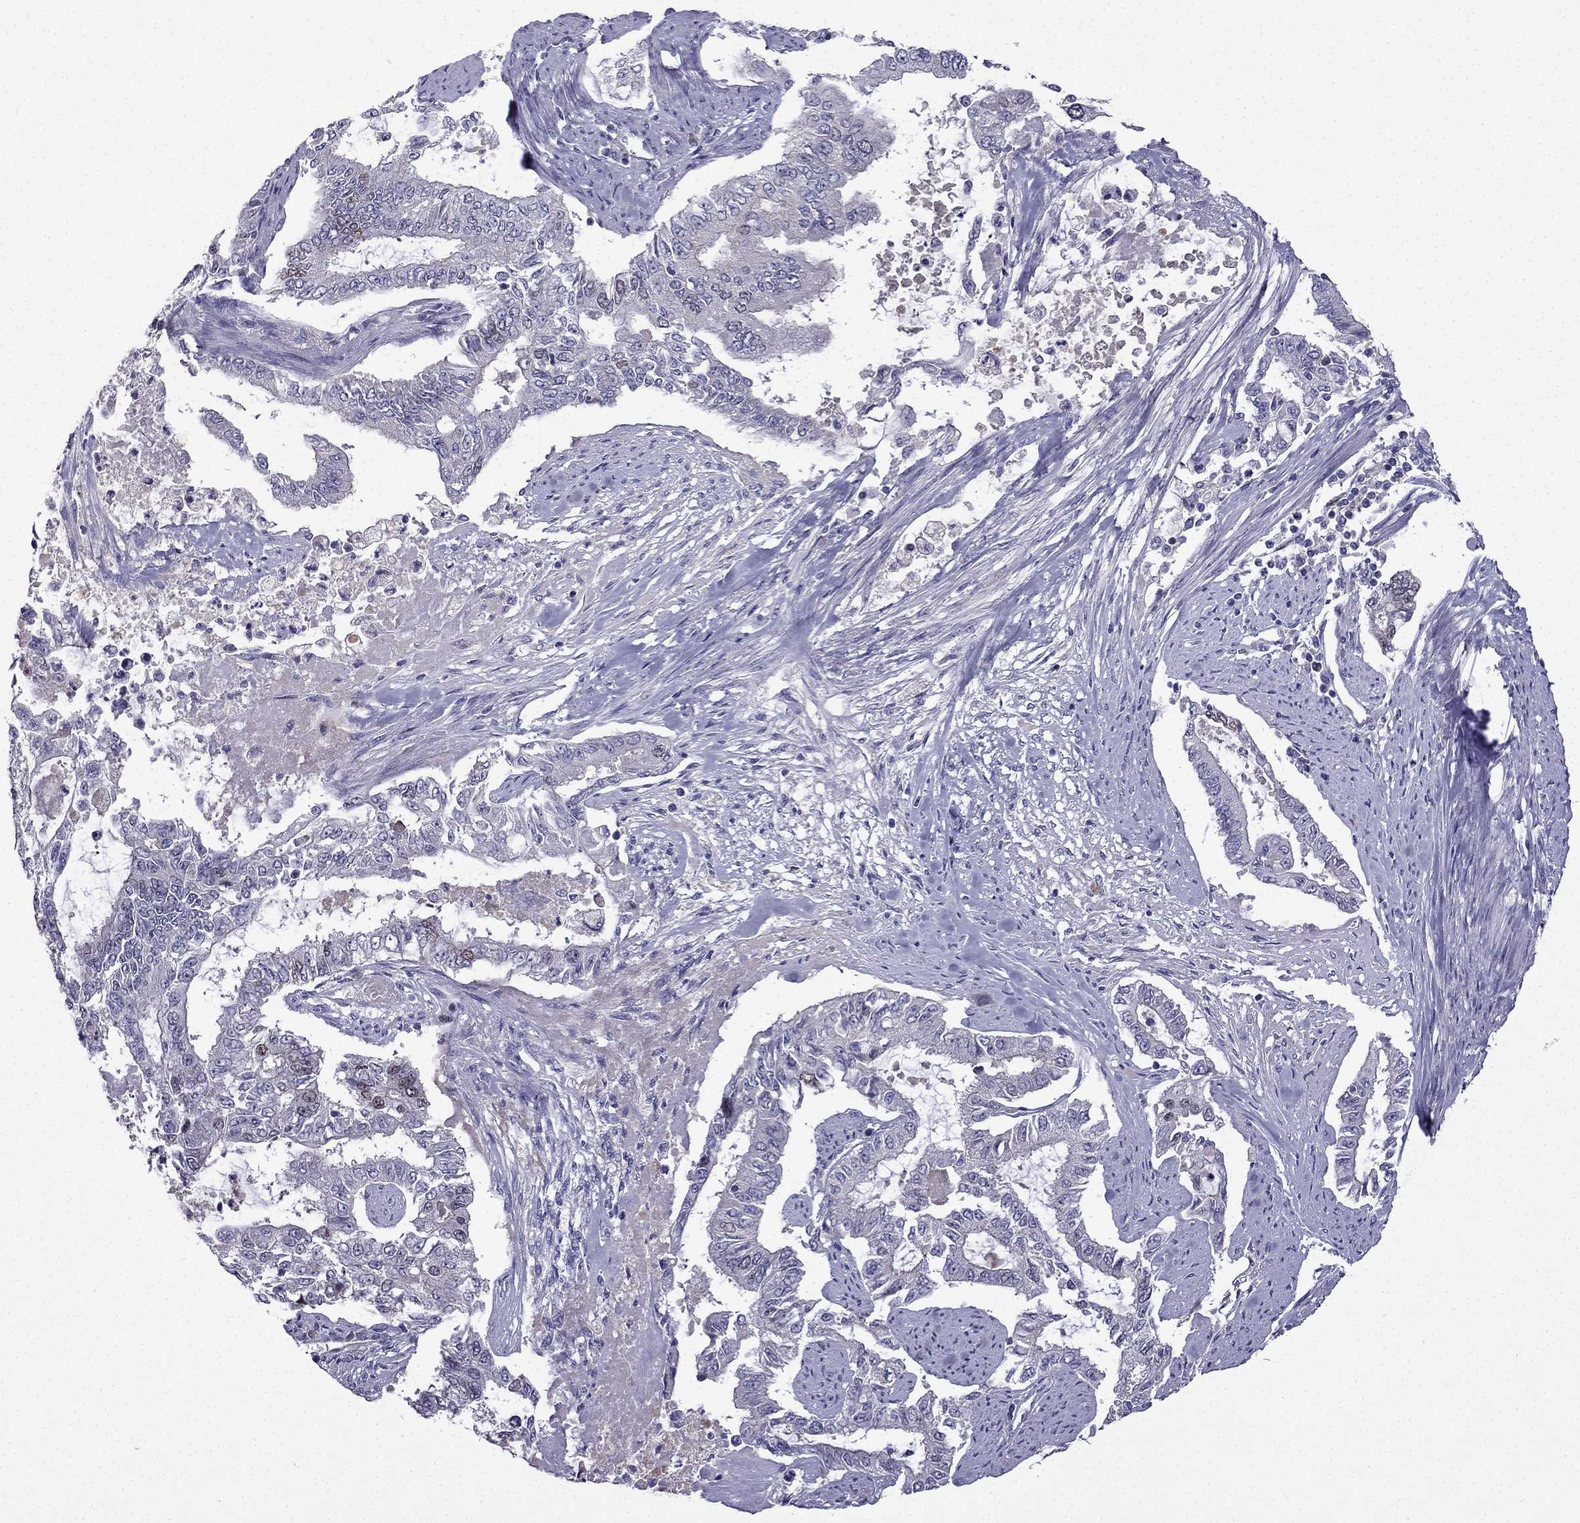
{"staining": {"intensity": "weak", "quantity": "<25%", "location": "nuclear"}, "tissue": "endometrial cancer", "cell_type": "Tumor cells", "image_type": "cancer", "snomed": [{"axis": "morphology", "description": "Adenocarcinoma, NOS"}, {"axis": "topography", "description": "Uterus"}], "caption": "DAB immunohistochemical staining of endometrial cancer reveals no significant expression in tumor cells.", "gene": "UHRF1", "patient": {"sex": "female", "age": 59}}